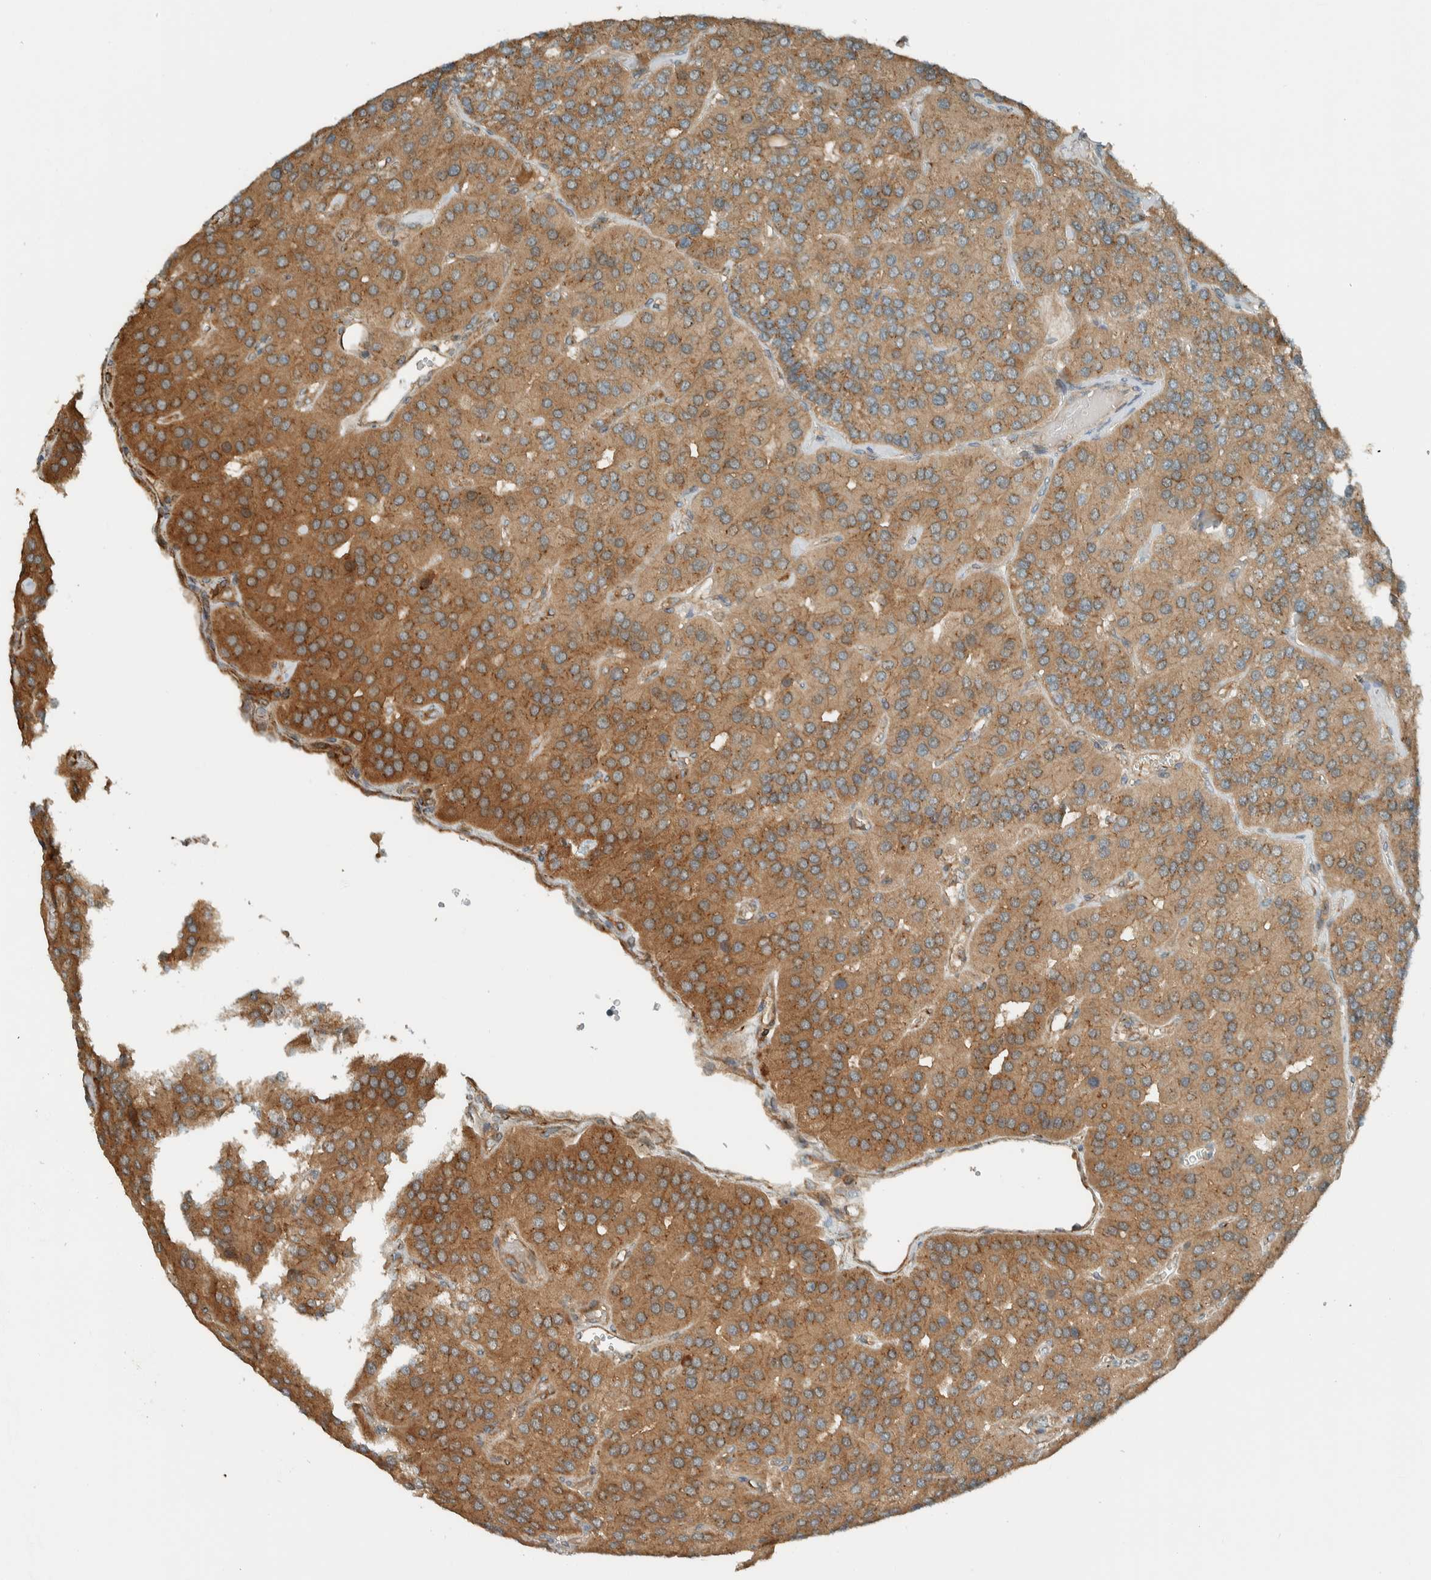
{"staining": {"intensity": "moderate", "quantity": ">75%", "location": "cytoplasmic/membranous"}, "tissue": "parathyroid gland", "cell_type": "Glandular cells", "image_type": "normal", "snomed": [{"axis": "morphology", "description": "Normal tissue, NOS"}, {"axis": "morphology", "description": "Adenoma, NOS"}, {"axis": "topography", "description": "Parathyroid gland"}], "caption": "This micrograph displays immunohistochemistry staining of unremarkable human parathyroid gland, with medium moderate cytoplasmic/membranous positivity in about >75% of glandular cells.", "gene": "EXOC7", "patient": {"sex": "female", "age": 86}}